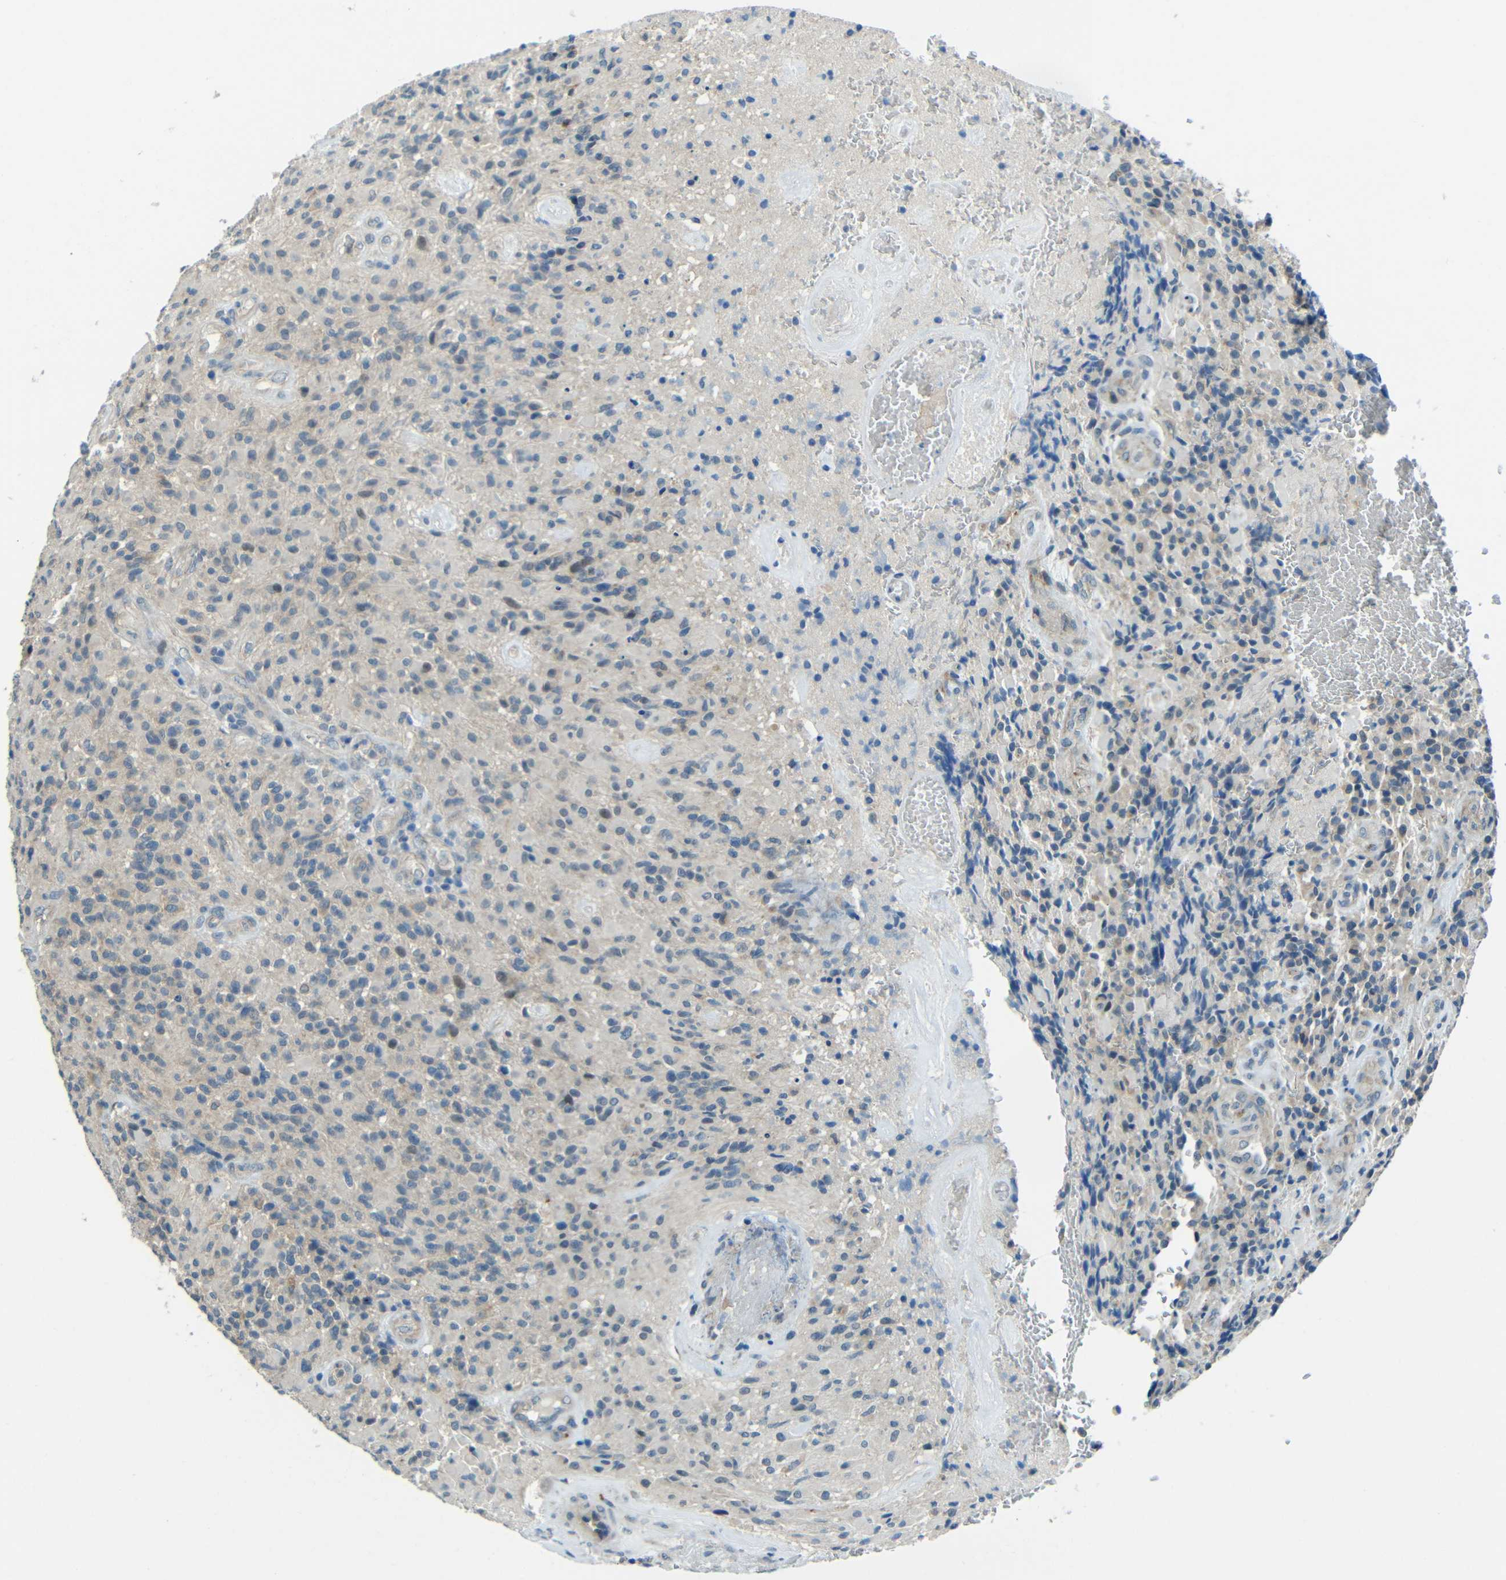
{"staining": {"intensity": "negative", "quantity": "none", "location": "none"}, "tissue": "glioma", "cell_type": "Tumor cells", "image_type": "cancer", "snomed": [{"axis": "morphology", "description": "Glioma, malignant, High grade"}, {"axis": "topography", "description": "Brain"}], "caption": "The micrograph reveals no staining of tumor cells in malignant glioma (high-grade).", "gene": "ANKRD22", "patient": {"sex": "male", "age": 71}}